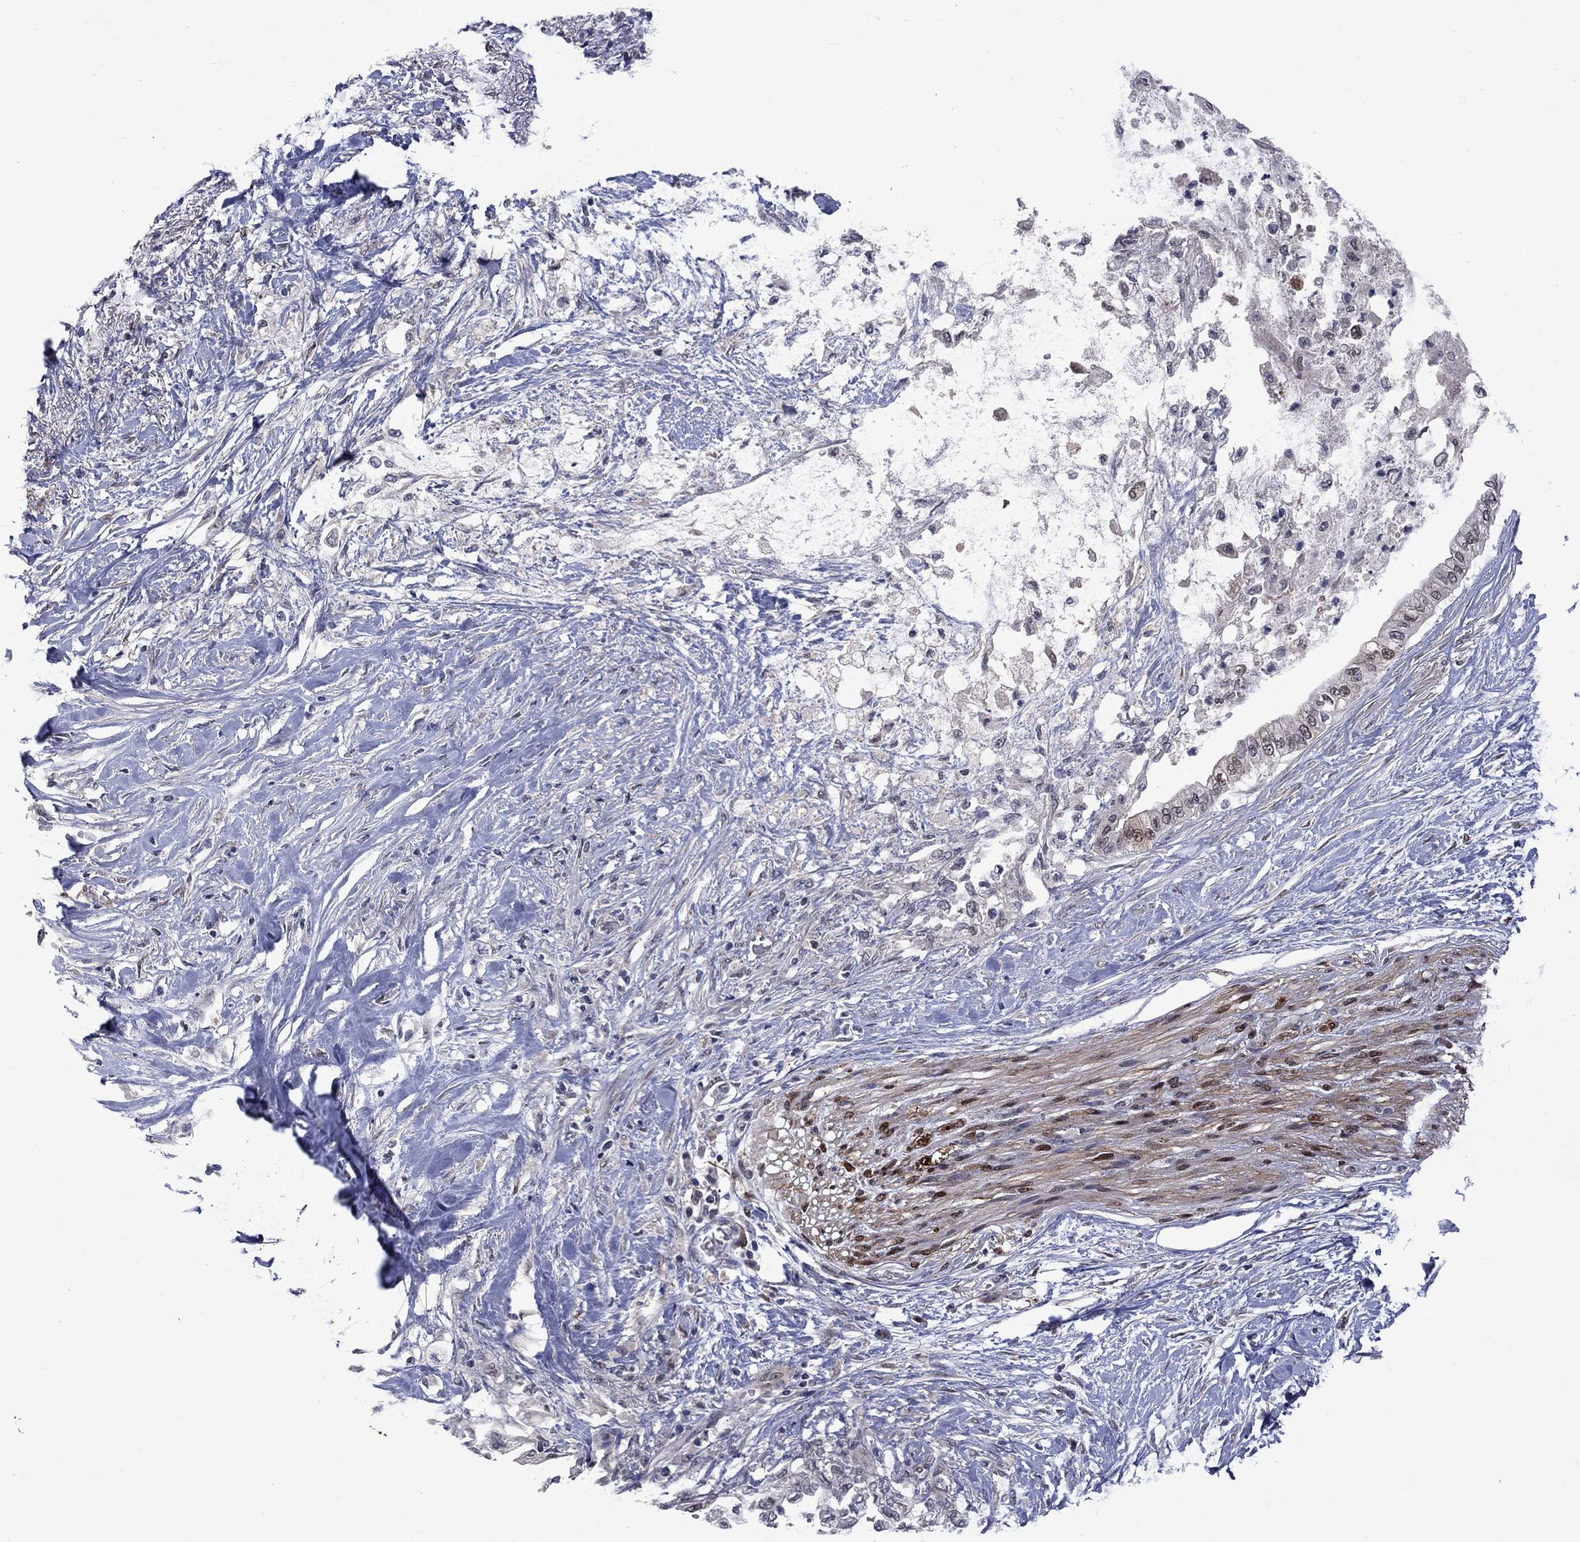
{"staining": {"intensity": "moderate", "quantity": "<25%", "location": "cytoplasmic/membranous,nuclear"}, "tissue": "pancreatic cancer", "cell_type": "Tumor cells", "image_type": "cancer", "snomed": [{"axis": "morphology", "description": "Normal tissue, NOS"}, {"axis": "morphology", "description": "Adenocarcinoma, NOS"}, {"axis": "topography", "description": "Pancreas"}, {"axis": "topography", "description": "Duodenum"}], "caption": "Protein staining of pancreatic cancer (adenocarcinoma) tissue exhibits moderate cytoplasmic/membranous and nuclear staining in about <25% of tumor cells.", "gene": "CBR1", "patient": {"sex": "female", "age": 60}}